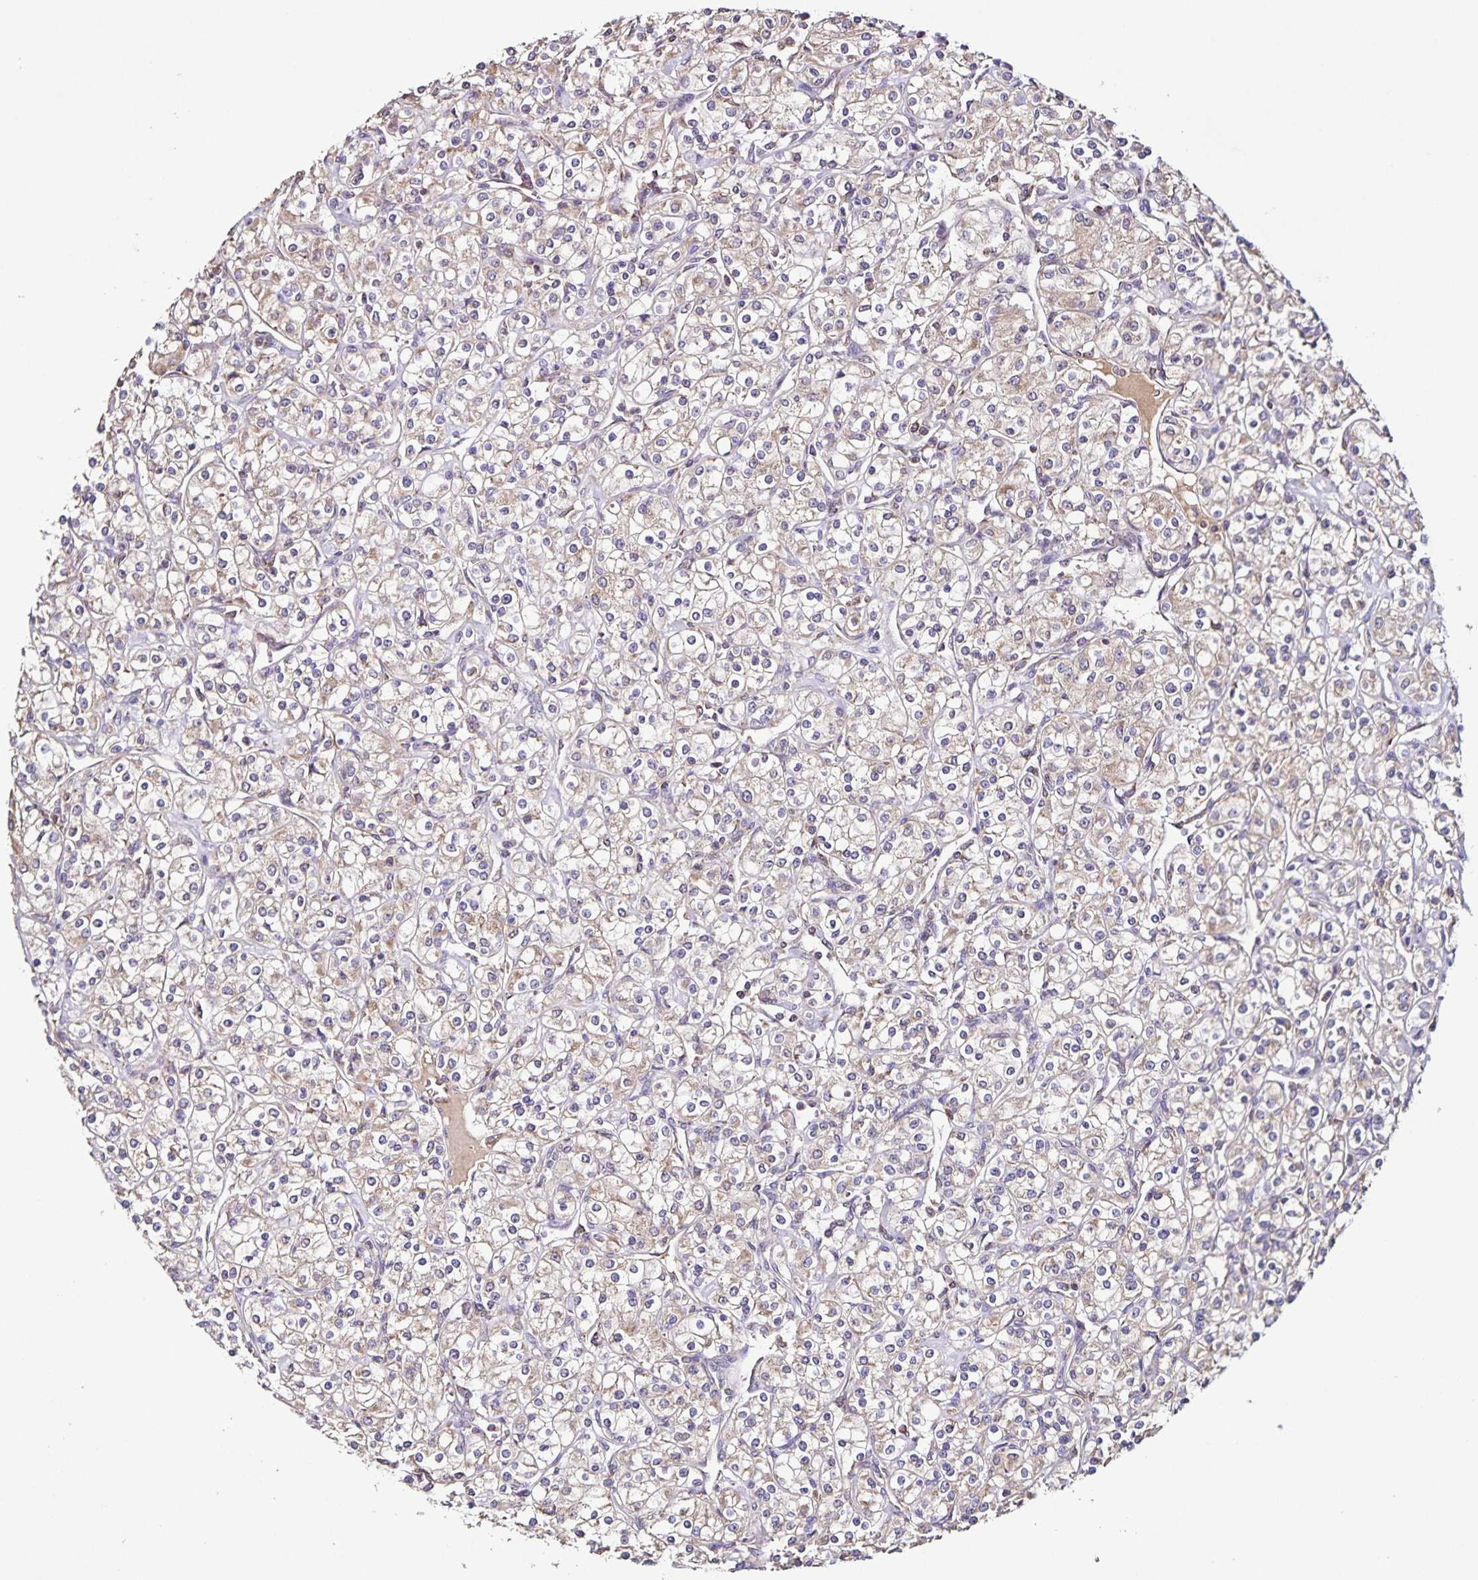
{"staining": {"intensity": "negative", "quantity": "none", "location": "none"}, "tissue": "renal cancer", "cell_type": "Tumor cells", "image_type": "cancer", "snomed": [{"axis": "morphology", "description": "Adenocarcinoma, NOS"}, {"axis": "topography", "description": "Kidney"}], "caption": "Histopathology image shows no protein staining in tumor cells of renal cancer (adenocarcinoma) tissue.", "gene": "MAN1A1", "patient": {"sex": "male", "age": 77}}